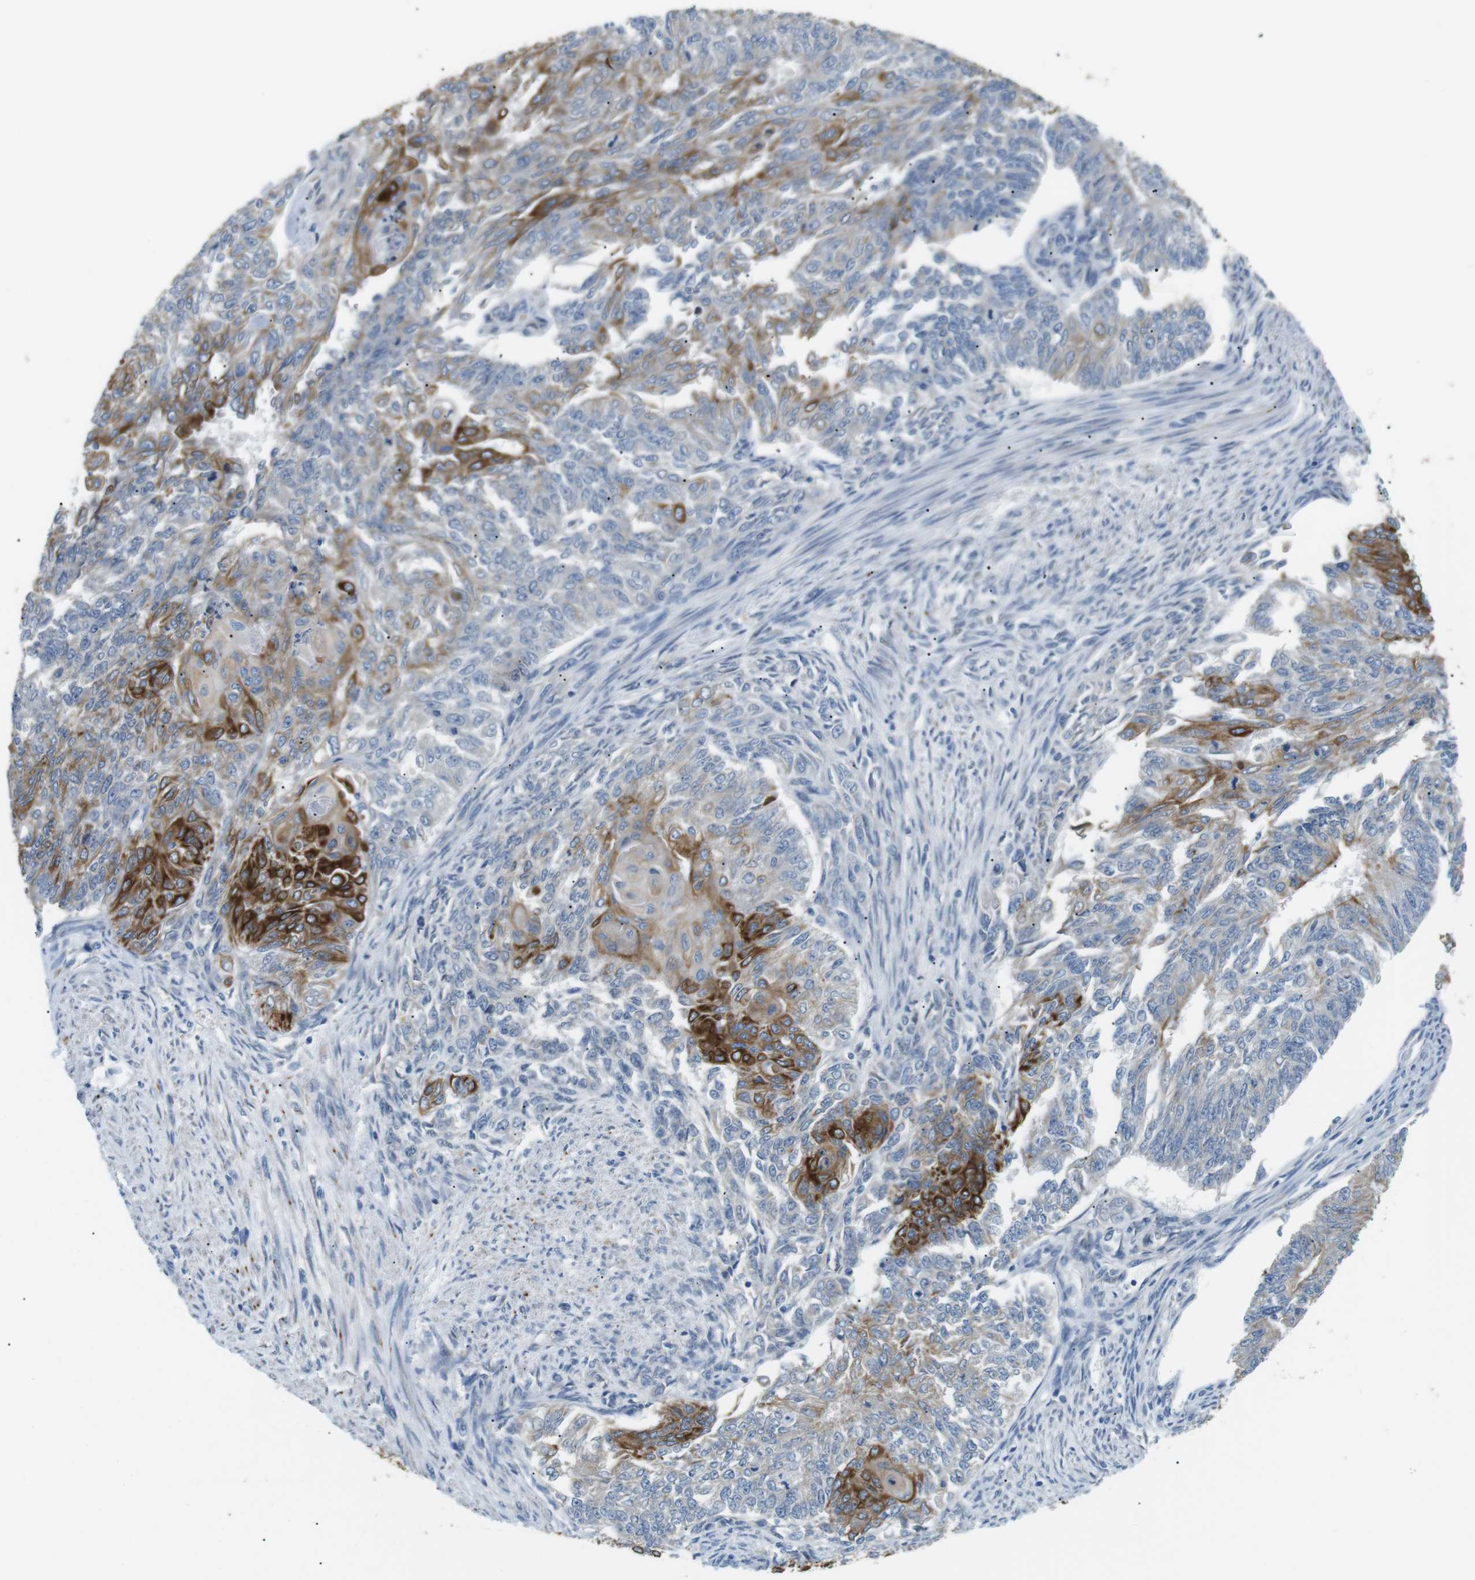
{"staining": {"intensity": "moderate", "quantity": "<25%", "location": "cytoplasmic/membranous"}, "tissue": "endometrial cancer", "cell_type": "Tumor cells", "image_type": "cancer", "snomed": [{"axis": "morphology", "description": "Adenocarcinoma, NOS"}, {"axis": "topography", "description": "Endometrium"}], "caption": "Protein analysis of adenocarcinoma (endometrial) tissue reveals moderate cytoplasmic/membranous expression in approximately <25% of tumor cells.", "gene": "UNC5CL", "patient": {"sex": "female", "age": 32}}